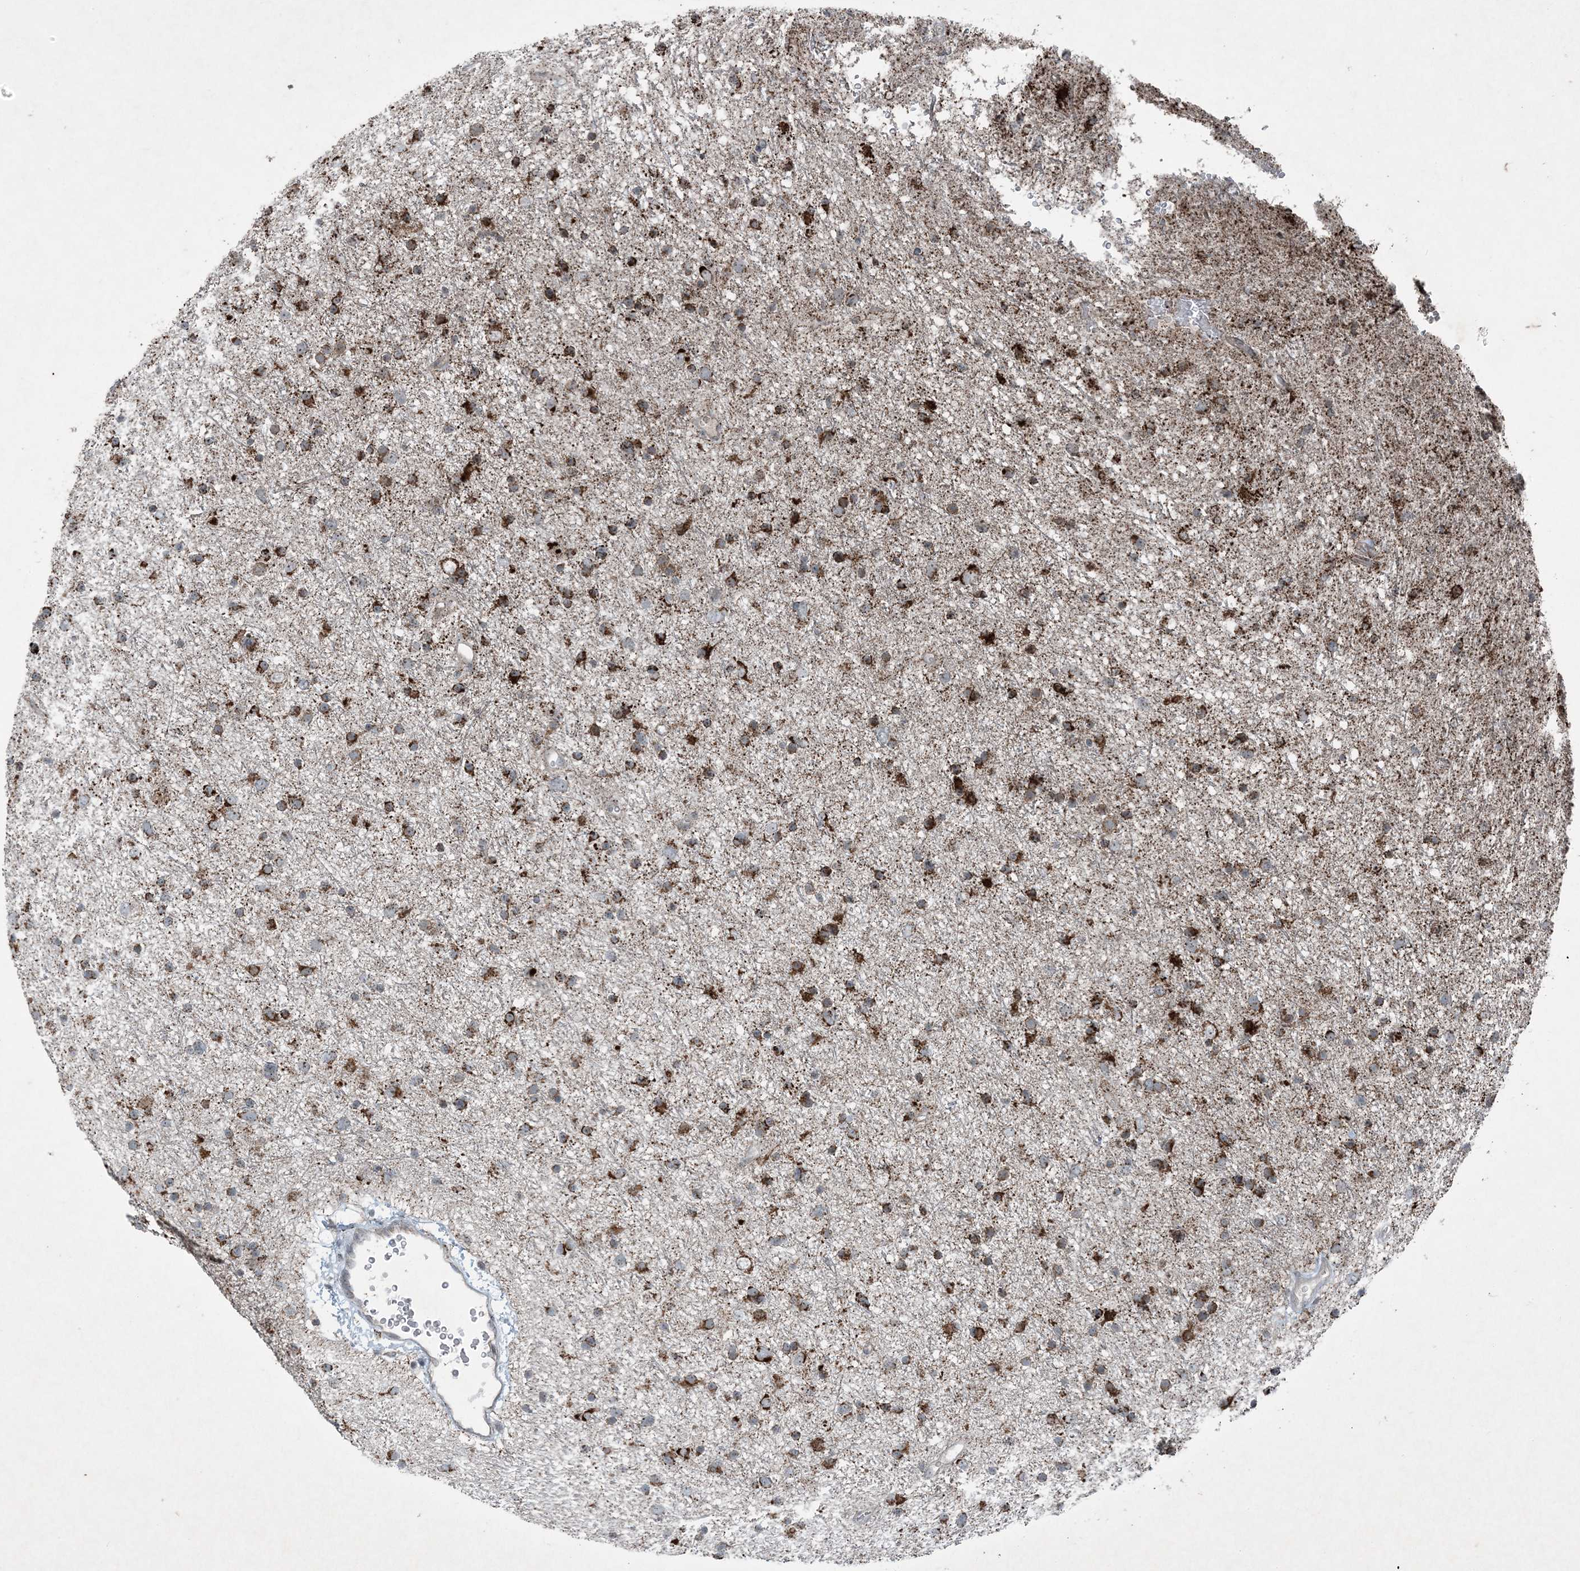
{"staining": {"intensity": "strong", "quantity": ">75%", "location": "cytoplasmic/membranous"}, "tissue": "glioma", "cell_type": "Tumor cells", "image_type": "cancer", "snomed": [{"axis": "morphology", "description": "Glioma, malignant, Low grade"}, {"axis": "topography", "description": "Cerebral cortex"}], "caption": "Strong cytoplasmic/membranous staining for a protein is appreciated in about >75% of tumor cells of glioma using IHC.", "gene": "PC", "patient": {"sex": "female", "age": 39}}